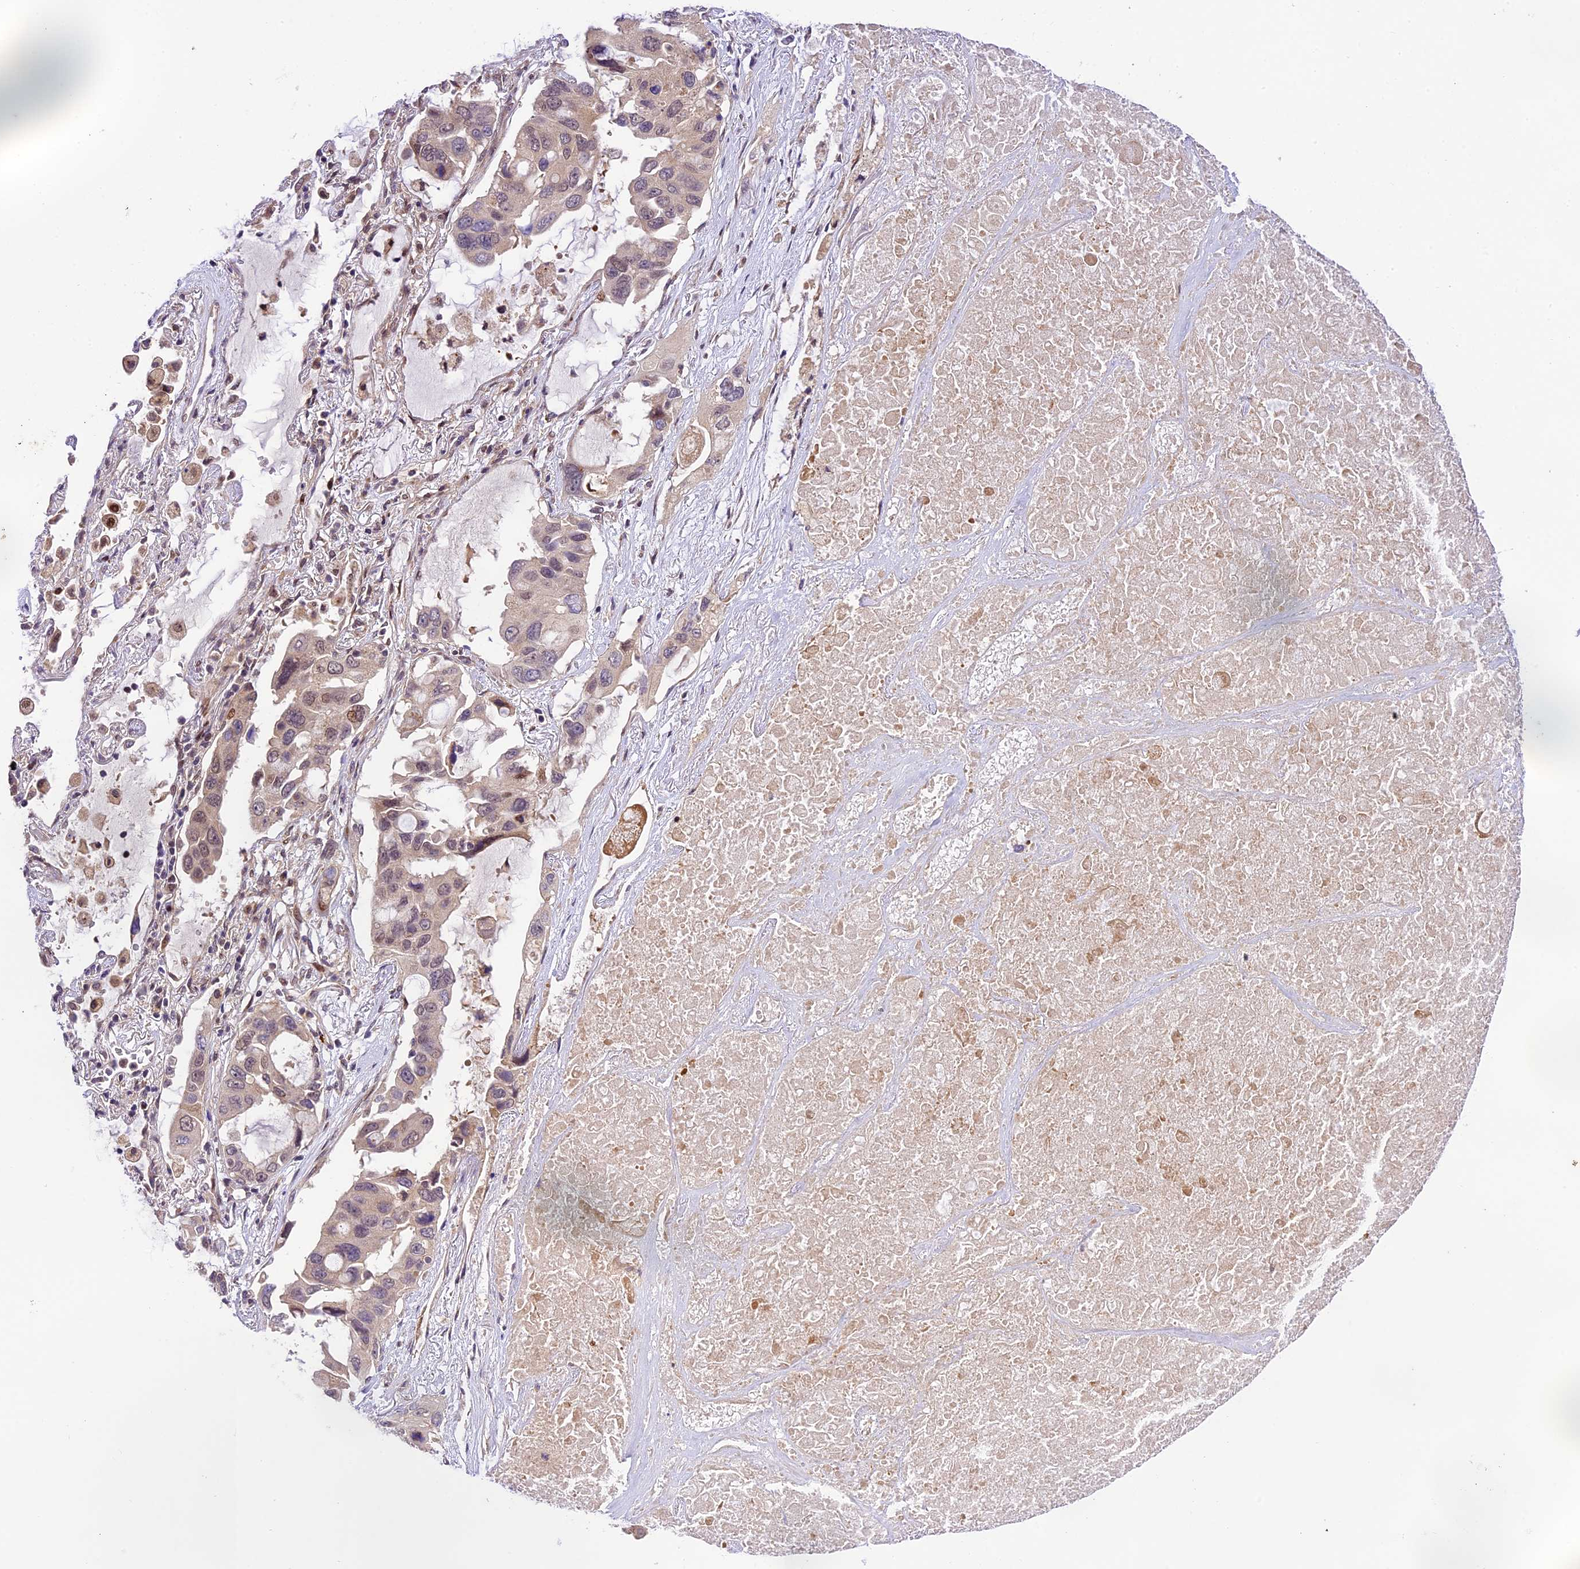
{"staining": {"intensity": "weak", "quantity": "25%-75%", "location": "nuclear"}, "tissue": "lung cancer", "cell_type": "Tumor cells", "image_type": "cancer", "snomed": [{"axis": "morphology", "description": "Squamous cell carcinoma, NOS"}, {"axis": "topography", "description": "Lung"}], "caption": "A high-resolution micrograph shows IHC staining of lung cancer, which exhibits weak nuclear positivity in approximately 25%-75% of tumor cells.", "gene": "NEK8", "patient": {"sex": "female", "age": 73}}